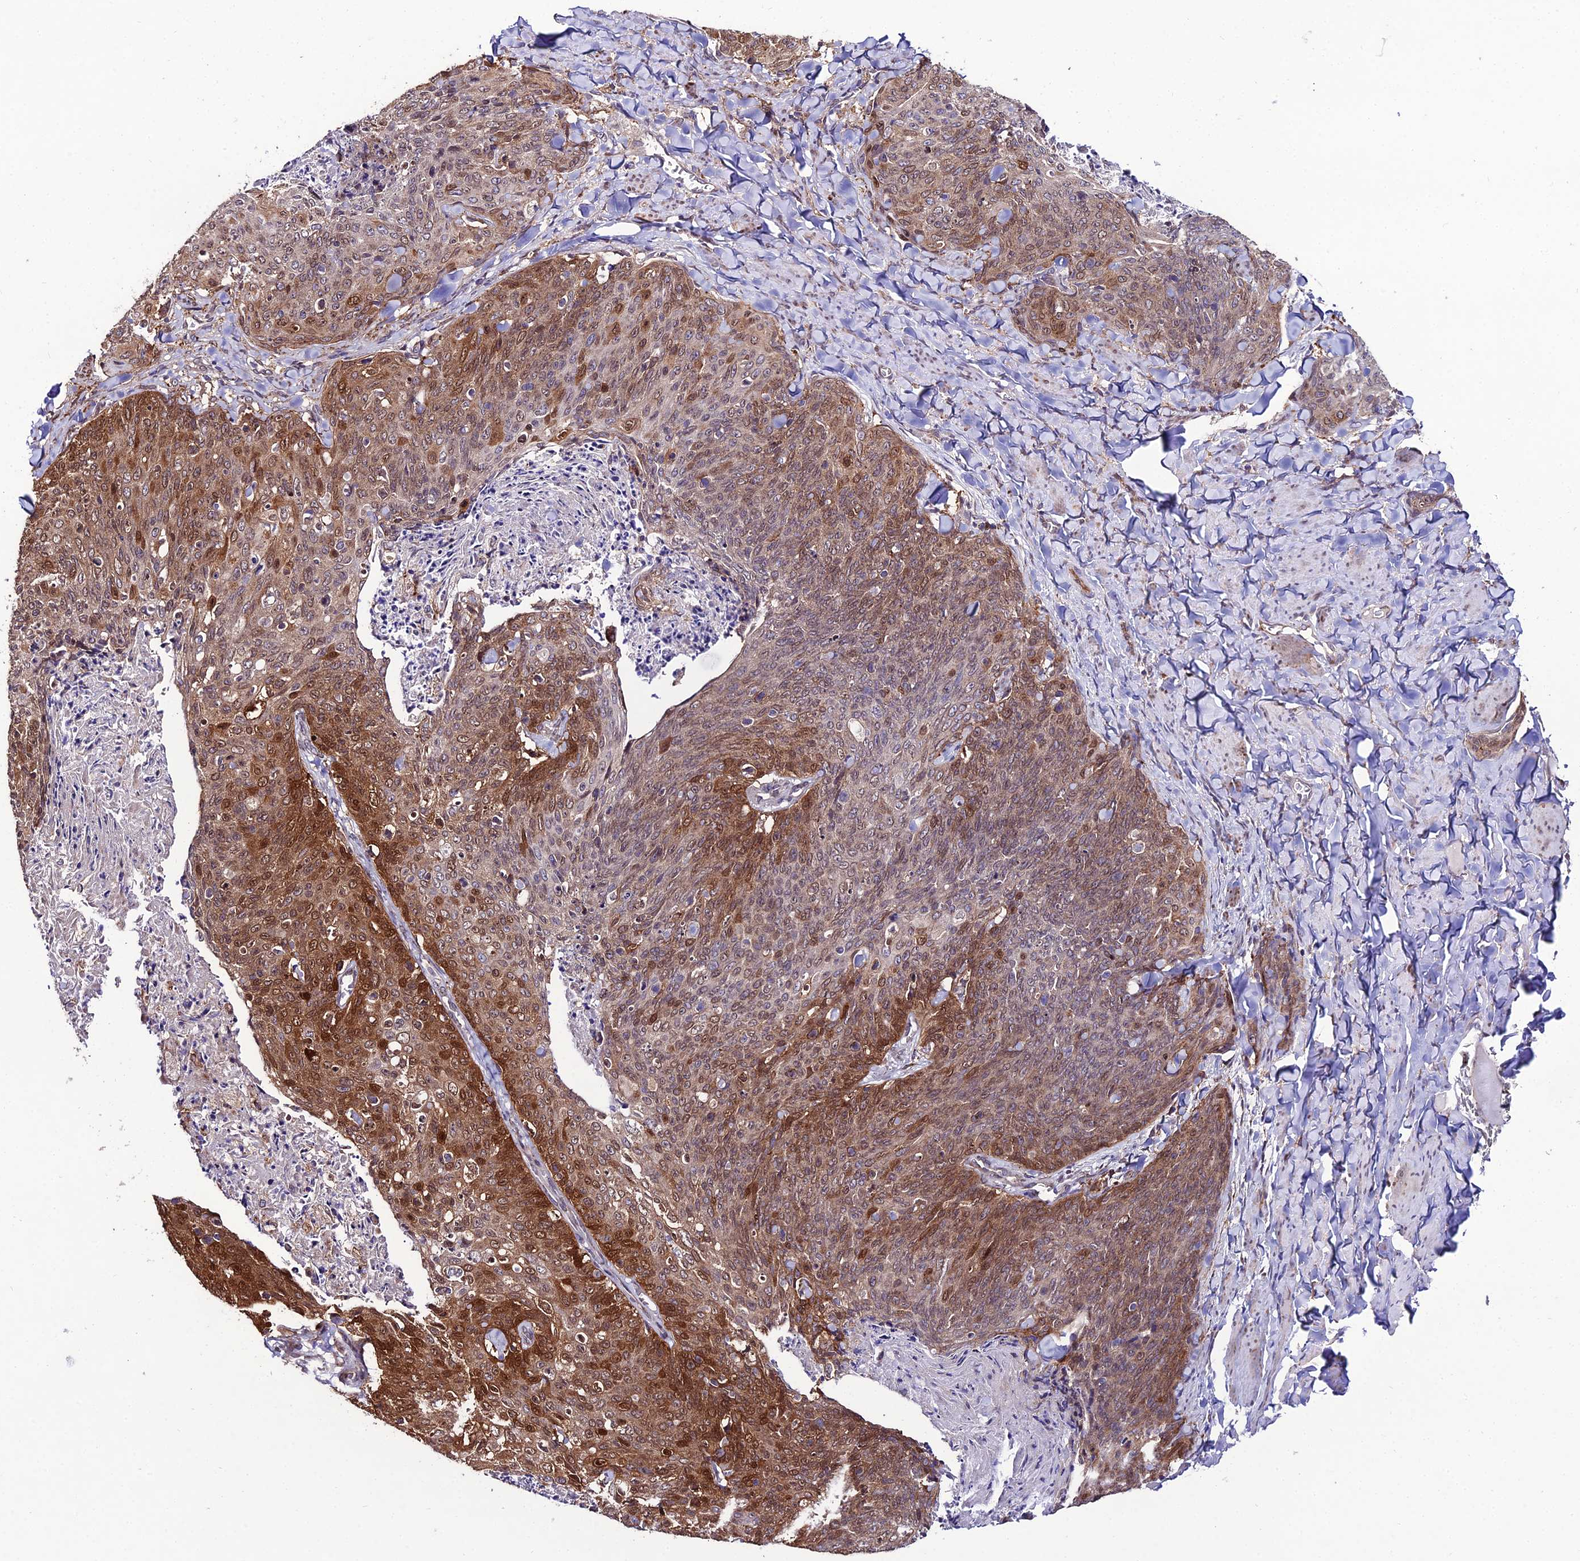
{"staining": {"intensity": "moderate", "quantity": ">75%", "location": "cytoplasmic/membranous,nuclear"}, "tissue": "skin cancer", "cell_type": "Tumor cells", "image_type": "cancer", "snomed": [{"axis": "morphology", "description": "Squamous cell carcinoma, NOS"}, {"axis": "topography", "description": "Skin"}, {"axis": "topography", "description": "Vulva"}], "caption": "Protein staining exhibits moderate cytoplasmic/membranous and nuclear staining in about >75% of tumor cells in skin cancer (squamous cell carcinoma).", "gene": "DDX19A", "patient": {"sex": "female", "age": 85}}